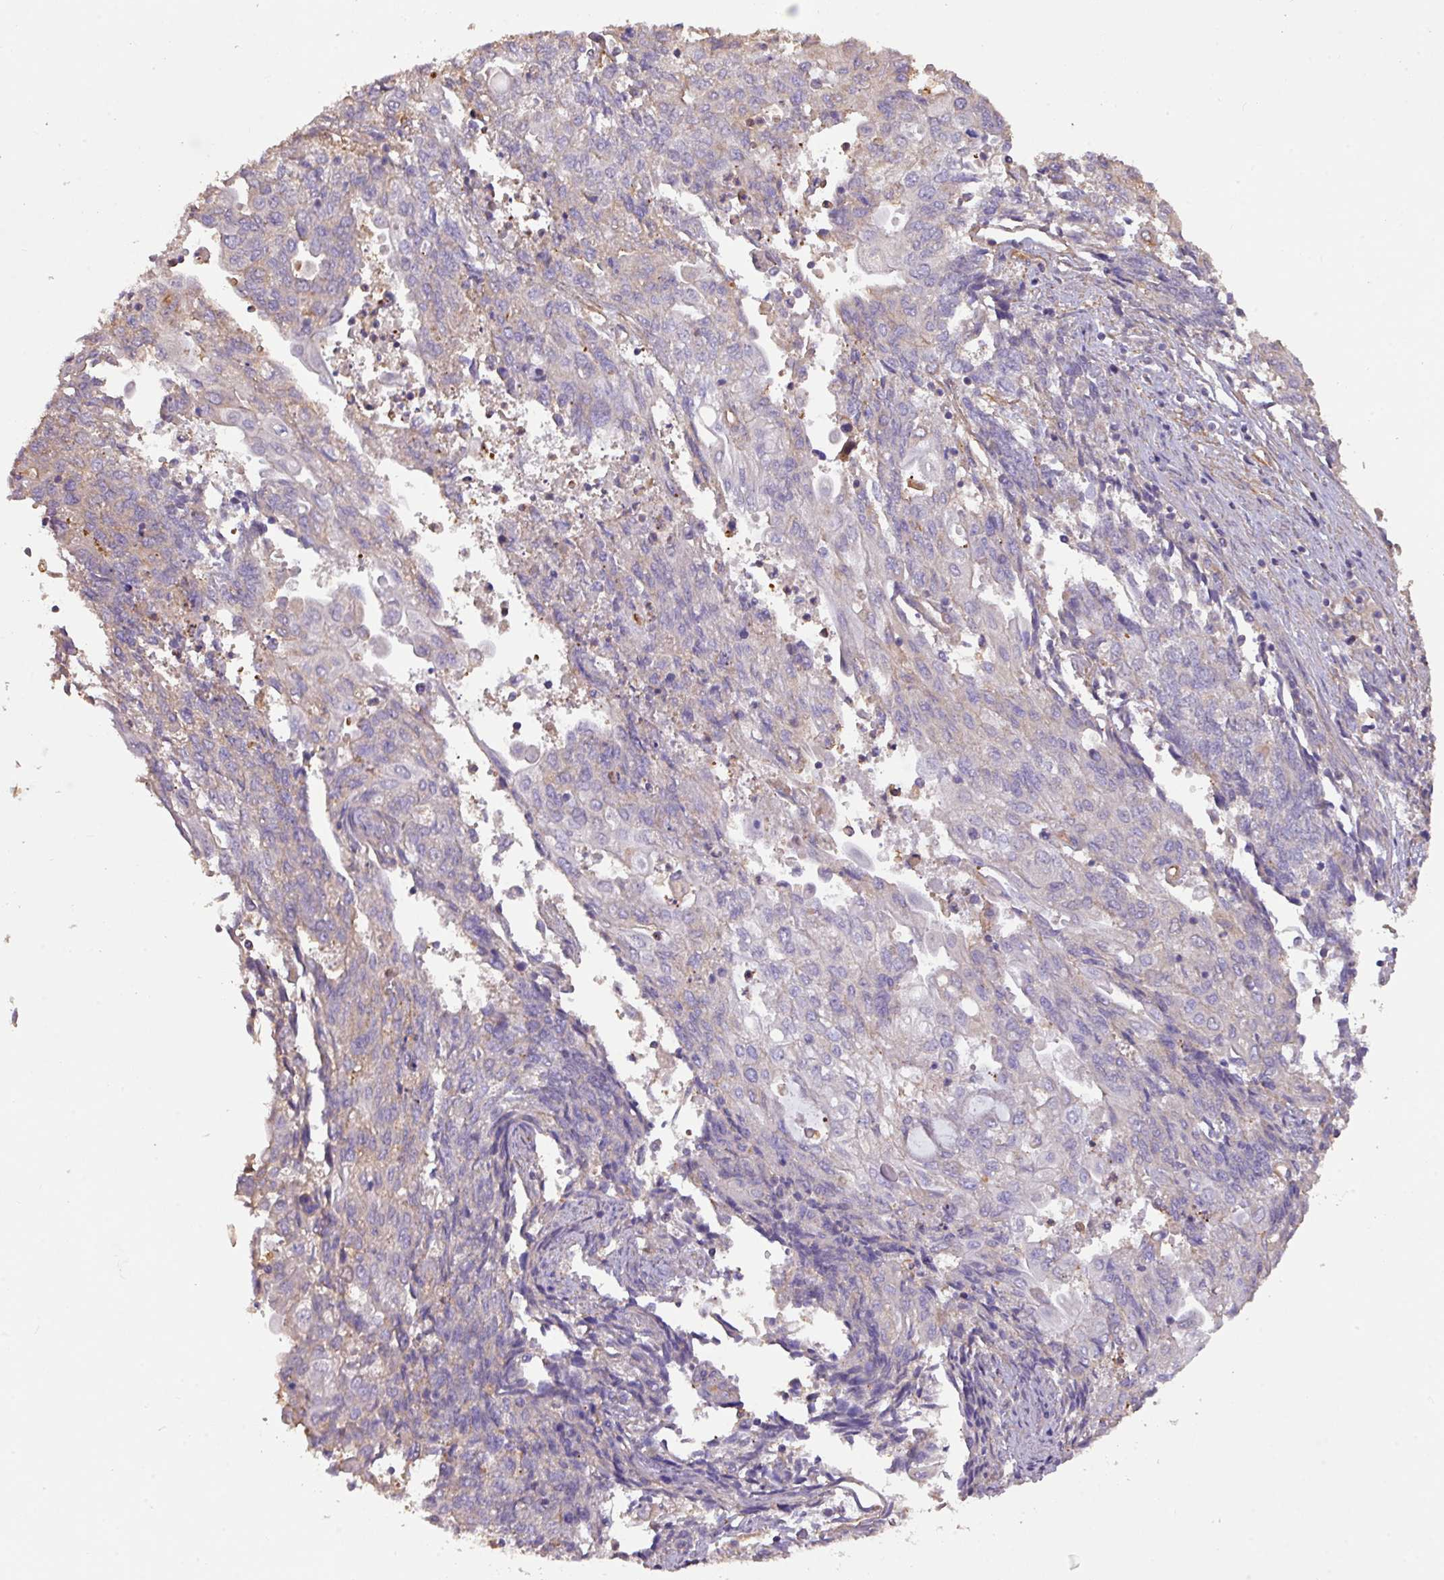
{"staining": {"intensity": "negative", "quantity": "none", "location": "none"}, "tissue": "endometrial cancer", "cell_type": "Tumor cells", "image_type": "cancer", "snomed": [{"axis": "morphology", "description": "Adenocarcinoma, NOS"}, {"axis": "topography", "description": "Endometrium"}], "caption": "This is an immunohistochemistry (IHC) image of human endometrial cancer (adenocarcinoma). There is no expression in tumor cells.", "gene": "CALML4", "patient": {"sex": "female", "age": 54}}